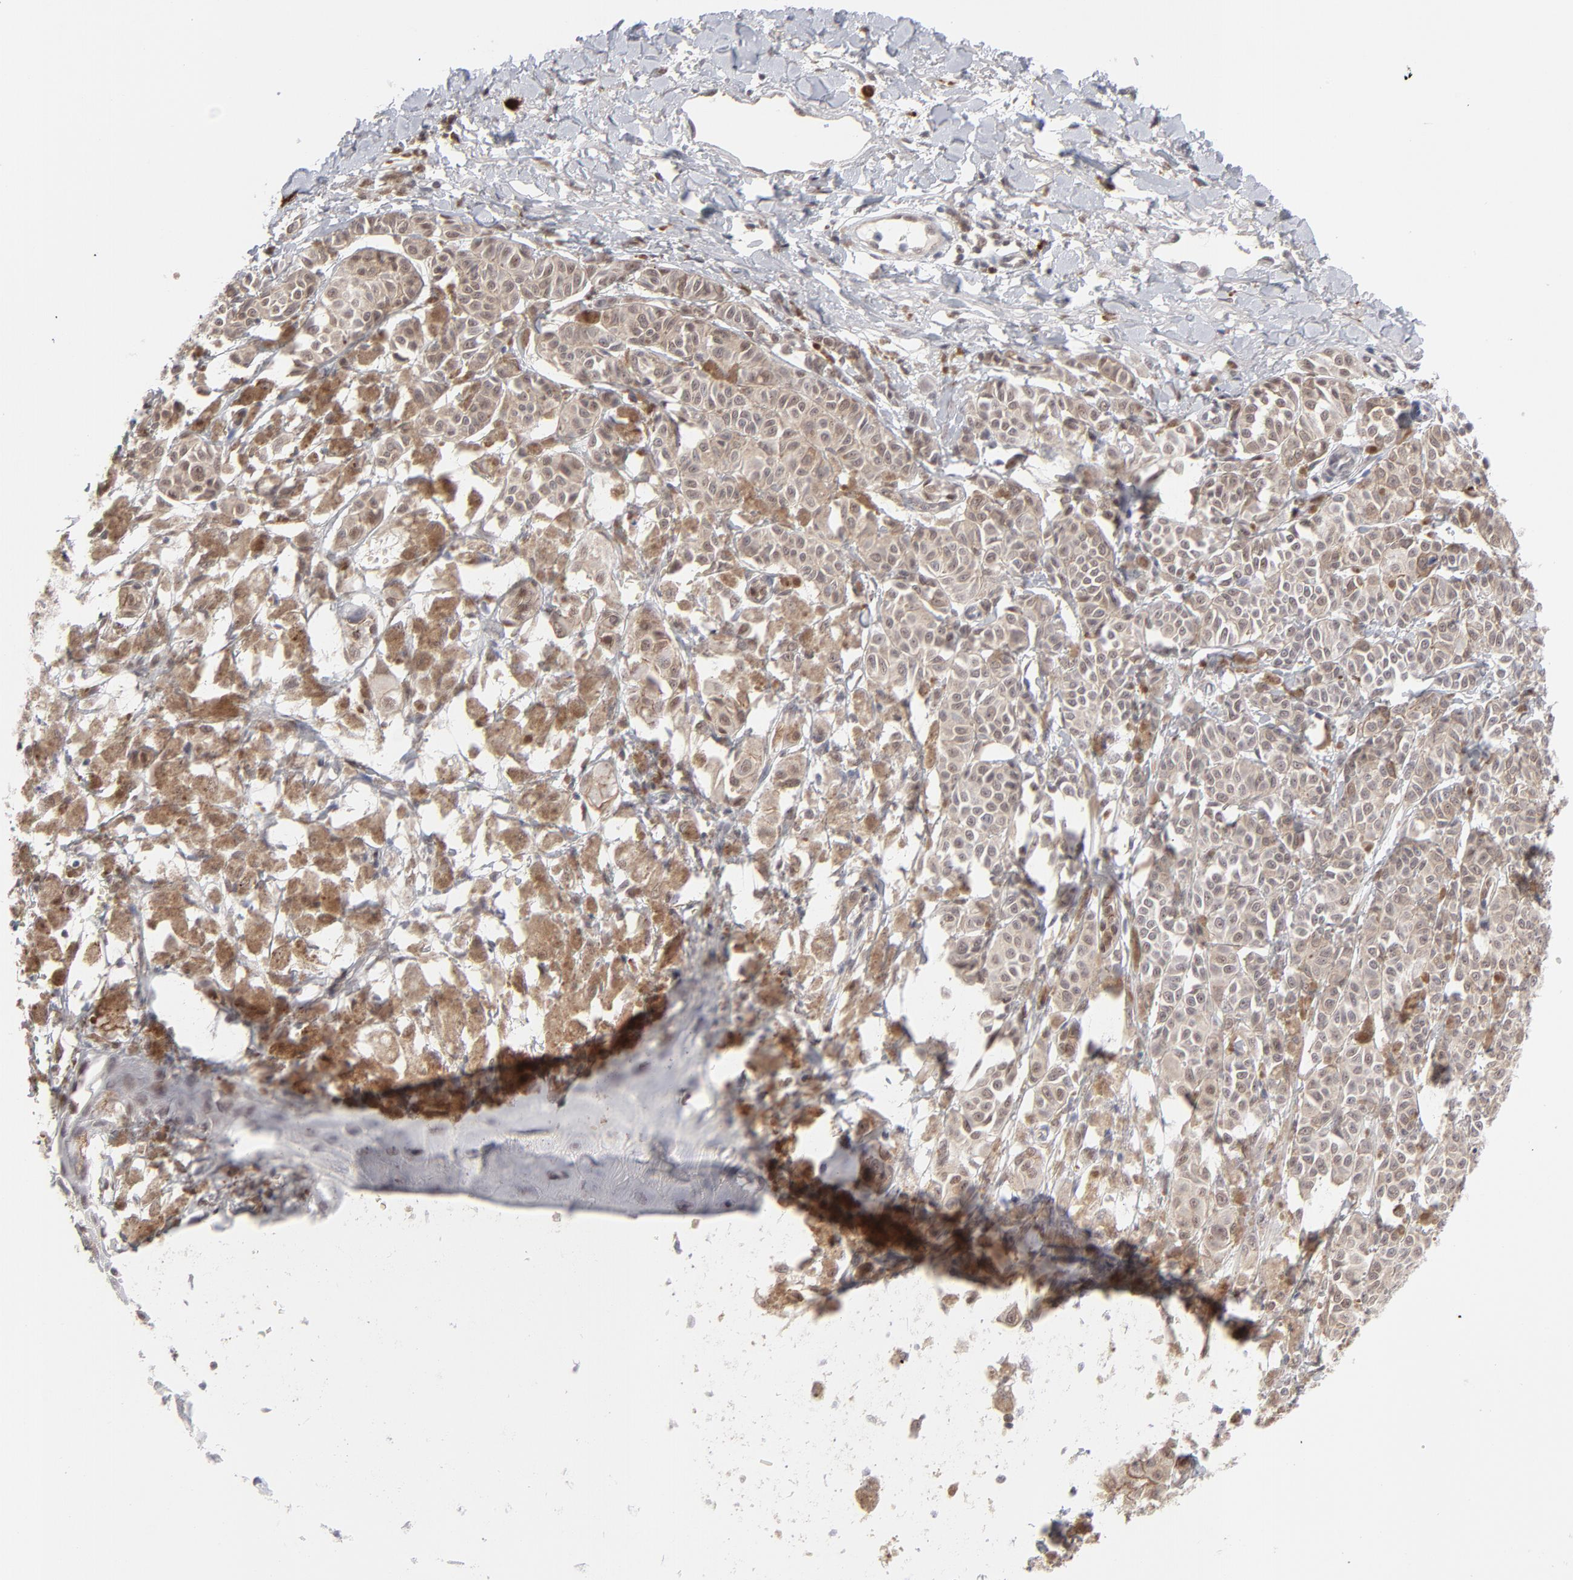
{"staining": {"intensity": "strong", "quantity": ">75%", "location": "cytoplasmic/membranous,nuclear"}, "tissue": "melanoma", "cell_type": "Tumor cells", "image_type": "cancer", "snomed": [{"axis": "morphology", "description": "Malignant melanoma, NOS"}, {"axis": "topography", "description": "Skin"}], "caption": "Brown immunohistochemical staining in human melanoma demonstrates strong cytoplasmic/membranous and nuclear expression in about >75% of tumor cells.", "gene": "NBN", "patient": {"sex": "male", "age": 76}}